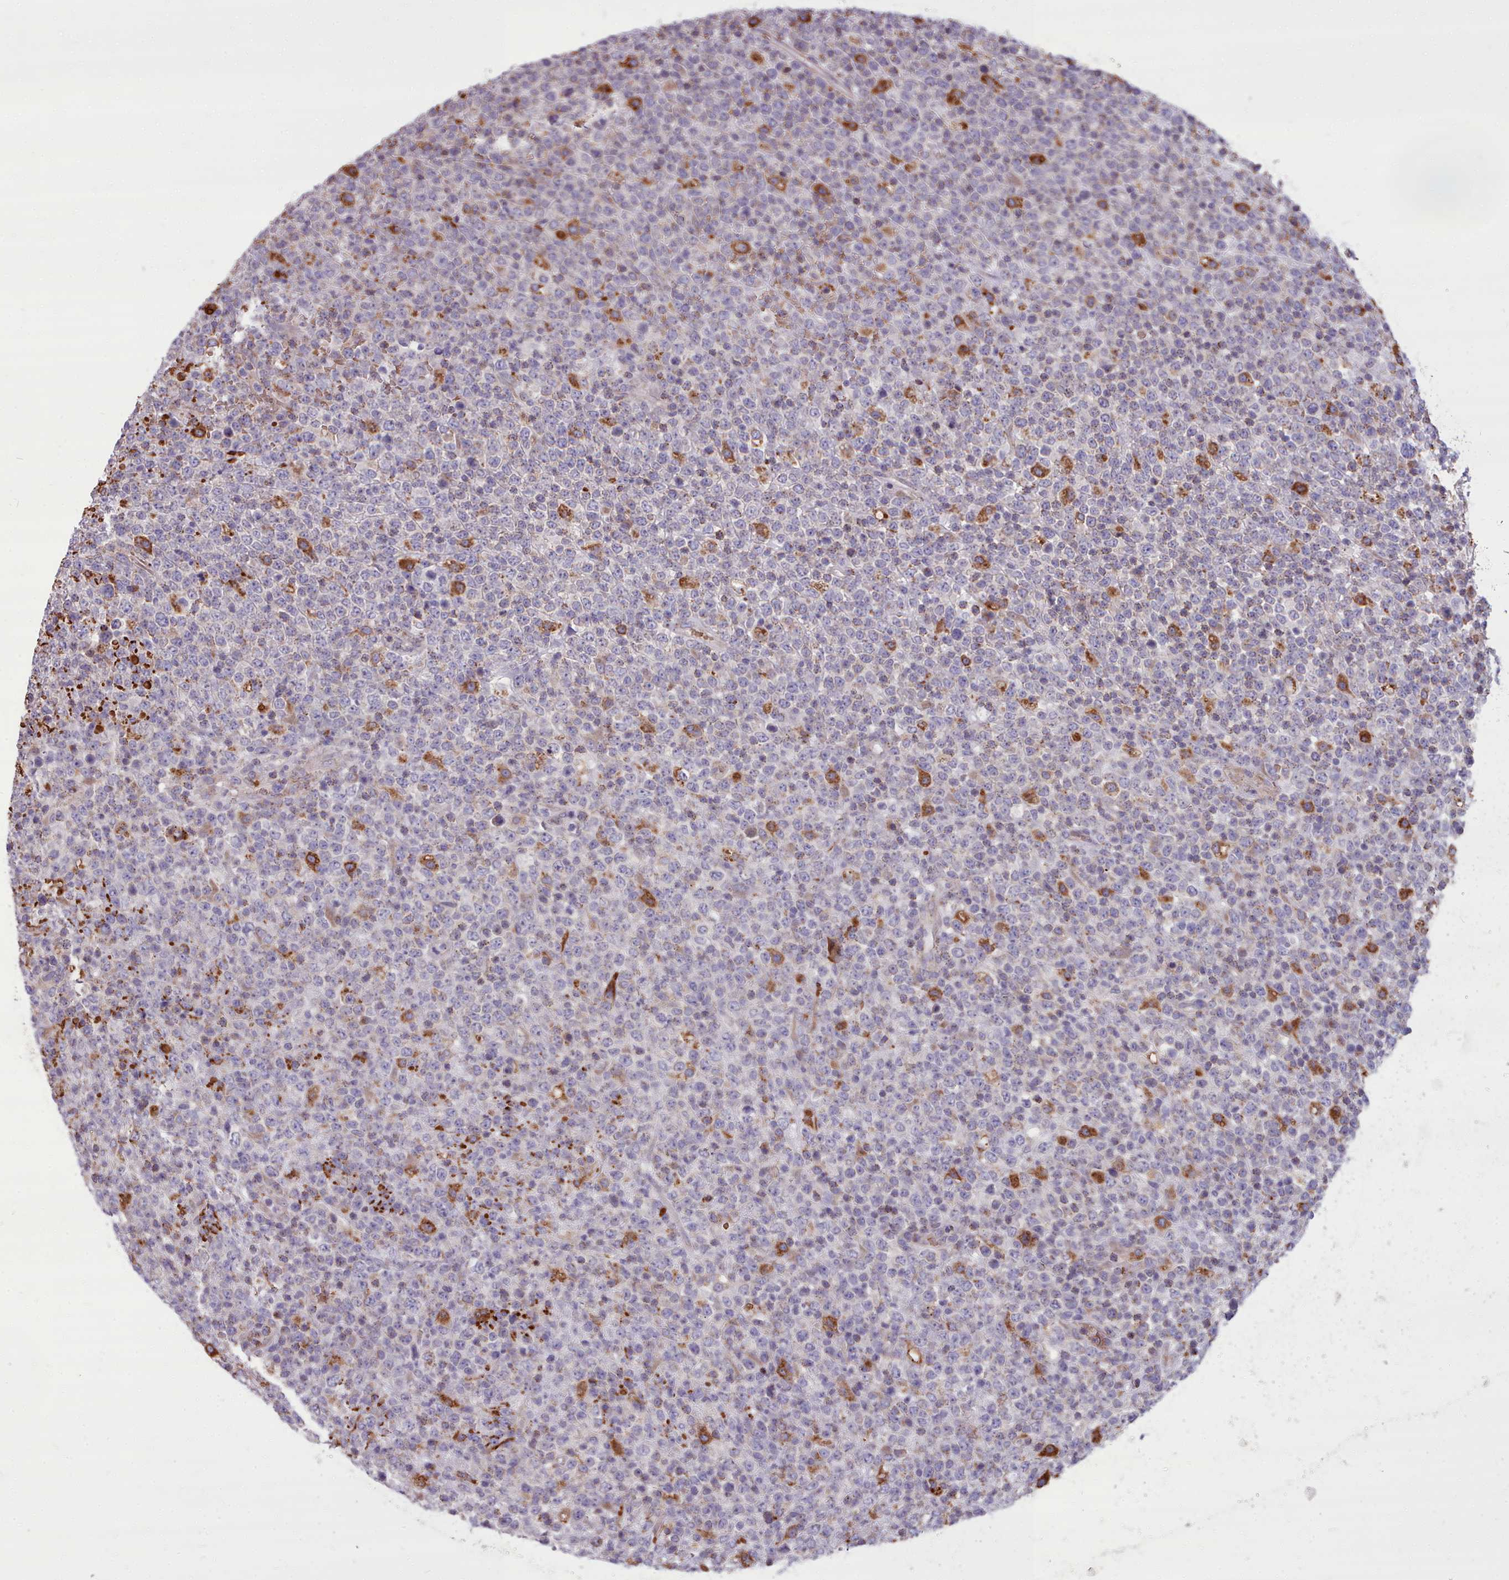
{"staining": {"intensity": "negative", "quantity": "none", "location": "none"}, "tissue": "lymphoma", "cell_type": "Tumor cells", "image_type": "cancer", "snomed": [{"axis": "morphology", "description": "Malignant lymphoma, non-Hodgkin's type, High grade"}, {"axis": "topography", "description": "Colon"}], "caption": "IHC photomicrograph of human lymphoma stained for a protein (brown), which shows no positivity in tumor cells. Brightfield microscopy of immunohistochemistry (IHC) stained with DAB (brown) and hematoxylin (blue), captured at high magnification.", "gene": "PACSIN3", "patient": {"sex": "female", "age": 53}}